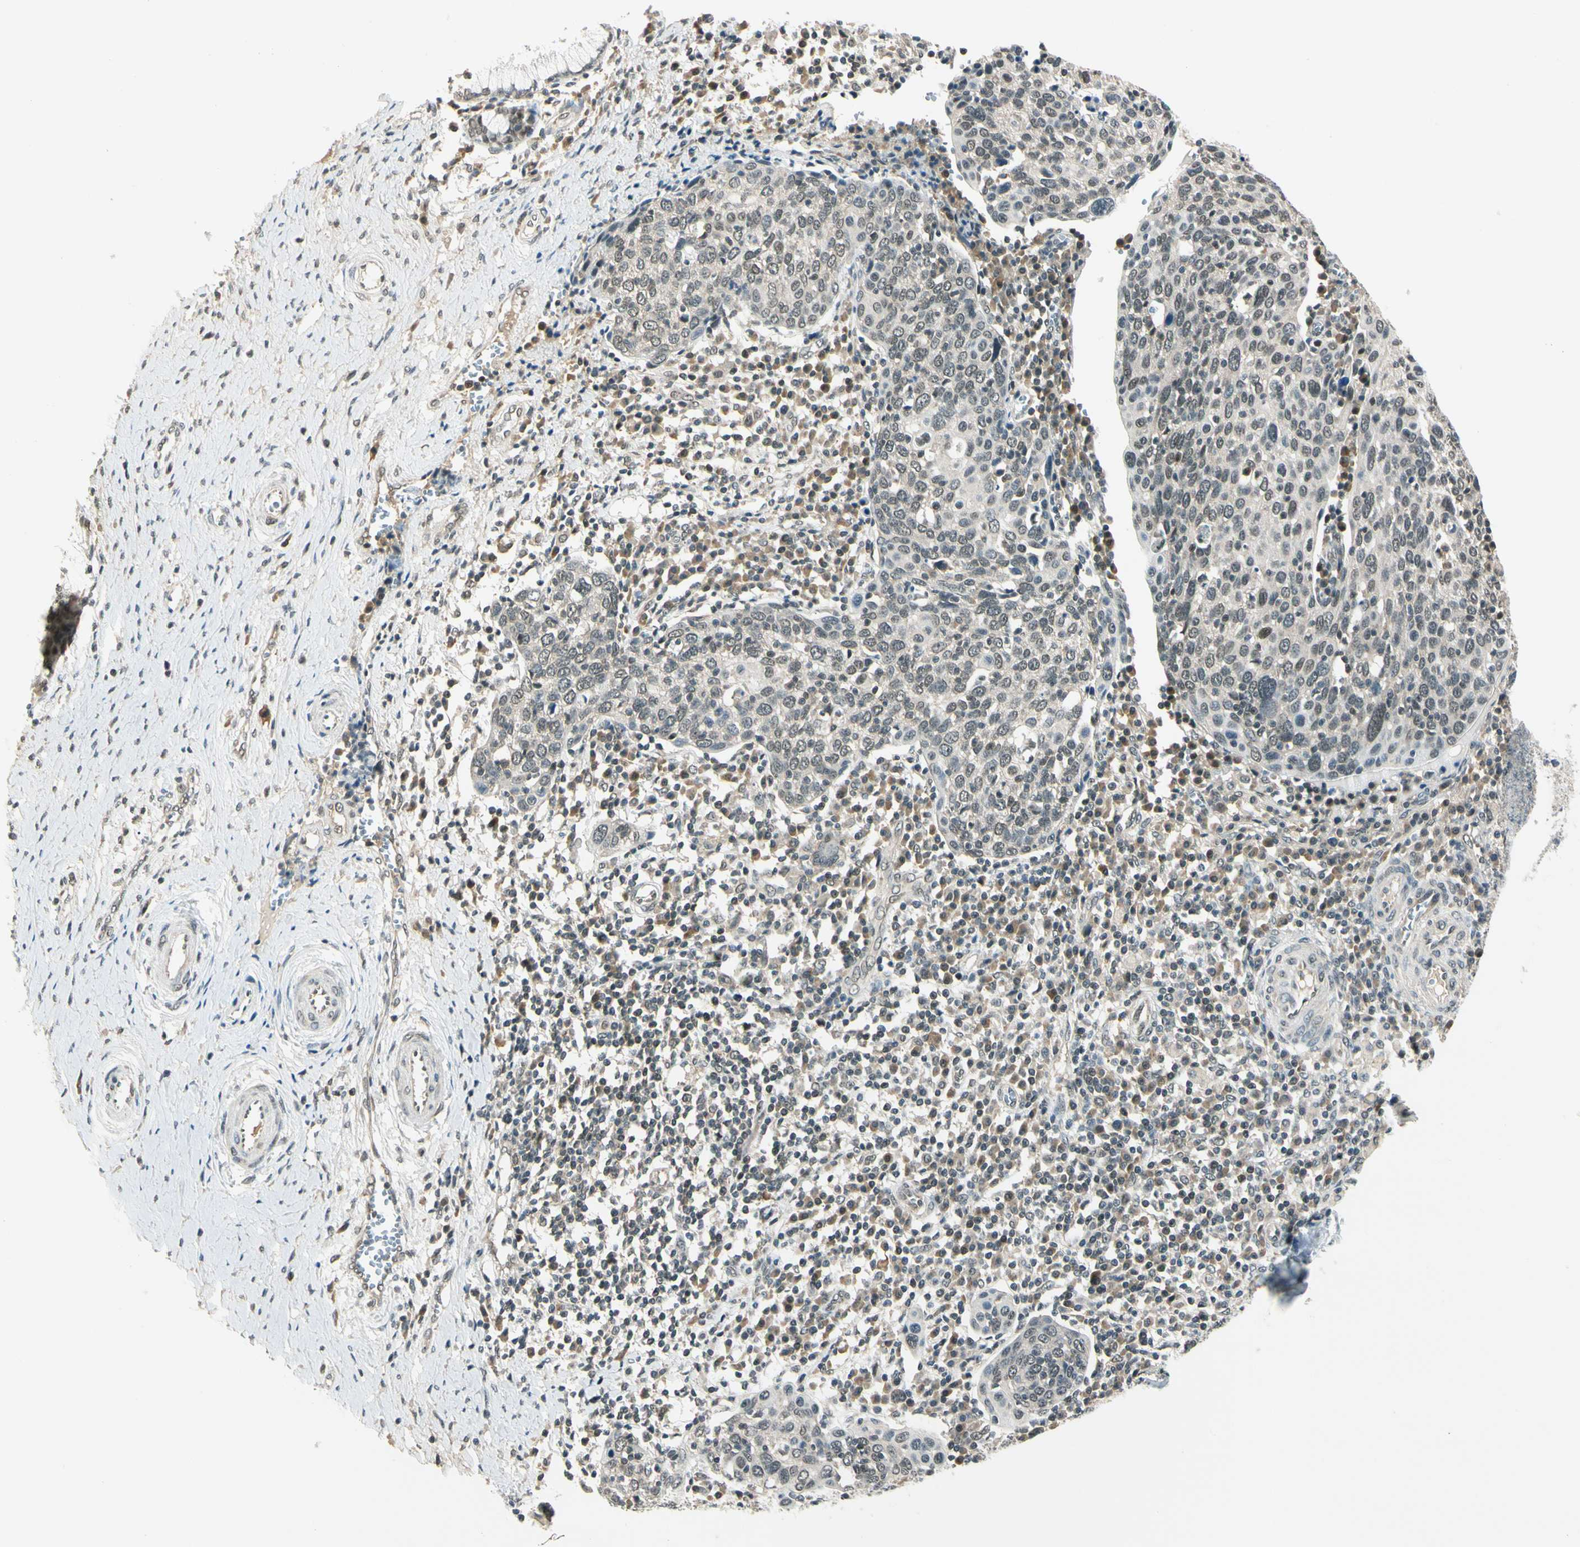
{"staining": {"intensity": "weak", "quantity": "25%-75%", "location": "cytoplasmic/membranous,nuclear"}, "tissue": "cervical cancer", "cell_type": "Tumor cells", "image_type": "cancer", "snomed": [{"axis": "morphology", "description": "Squamous cell carcinoma, NOS"}, {"axis": "topography", "description": "Cervix"}], "caption": "Immunohistochemical staining of human cervical squamous cell carcinoma displays low levels of weak cytoplasmic/membranous and nuclear staining in about 25%-75% of tumor cells.", "gene": "ZSCAN12", "patient": {"sex": "female", "age": 40}}